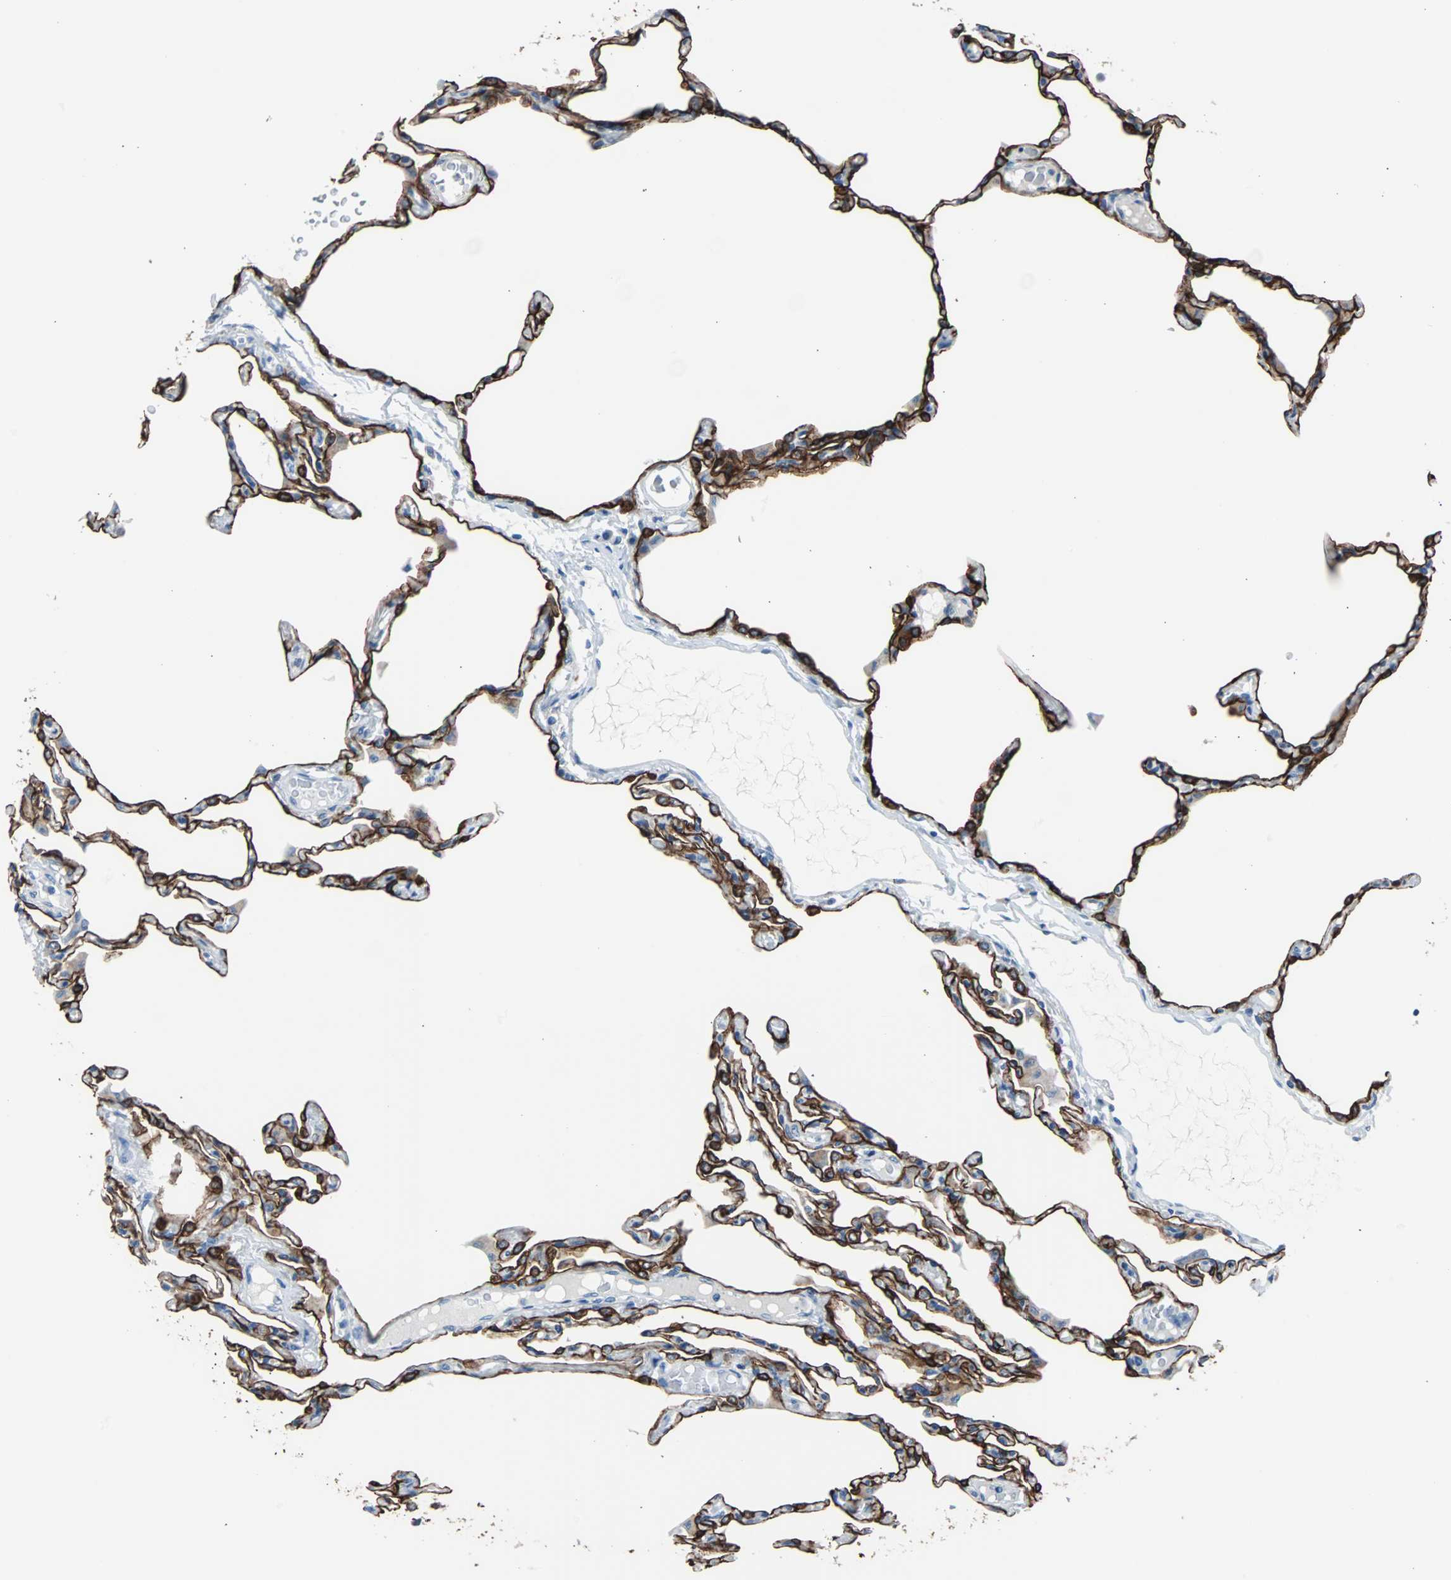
{"staining": {"intensity": "strong", "quantity": ">75%", "location": "cytoplasmic/membranous"}, "tissue": "lung", "cell_type": "Alveolar cells", "image_type": "normal", "snomed": [{"axis": "morphology", "description": "Normal tissue, NOS"}, {"axis": "topography", "description": "Lung"}], "caption": "Protein staining displays strong cytoplasmic/membranous expression in approximately >75% of alveolar cells in unremarkable lung. (DAB IHC with brightfield microscopy, high magnification).", "gene": "KRT7", "patient": {"sex": "female", "age": 49}}